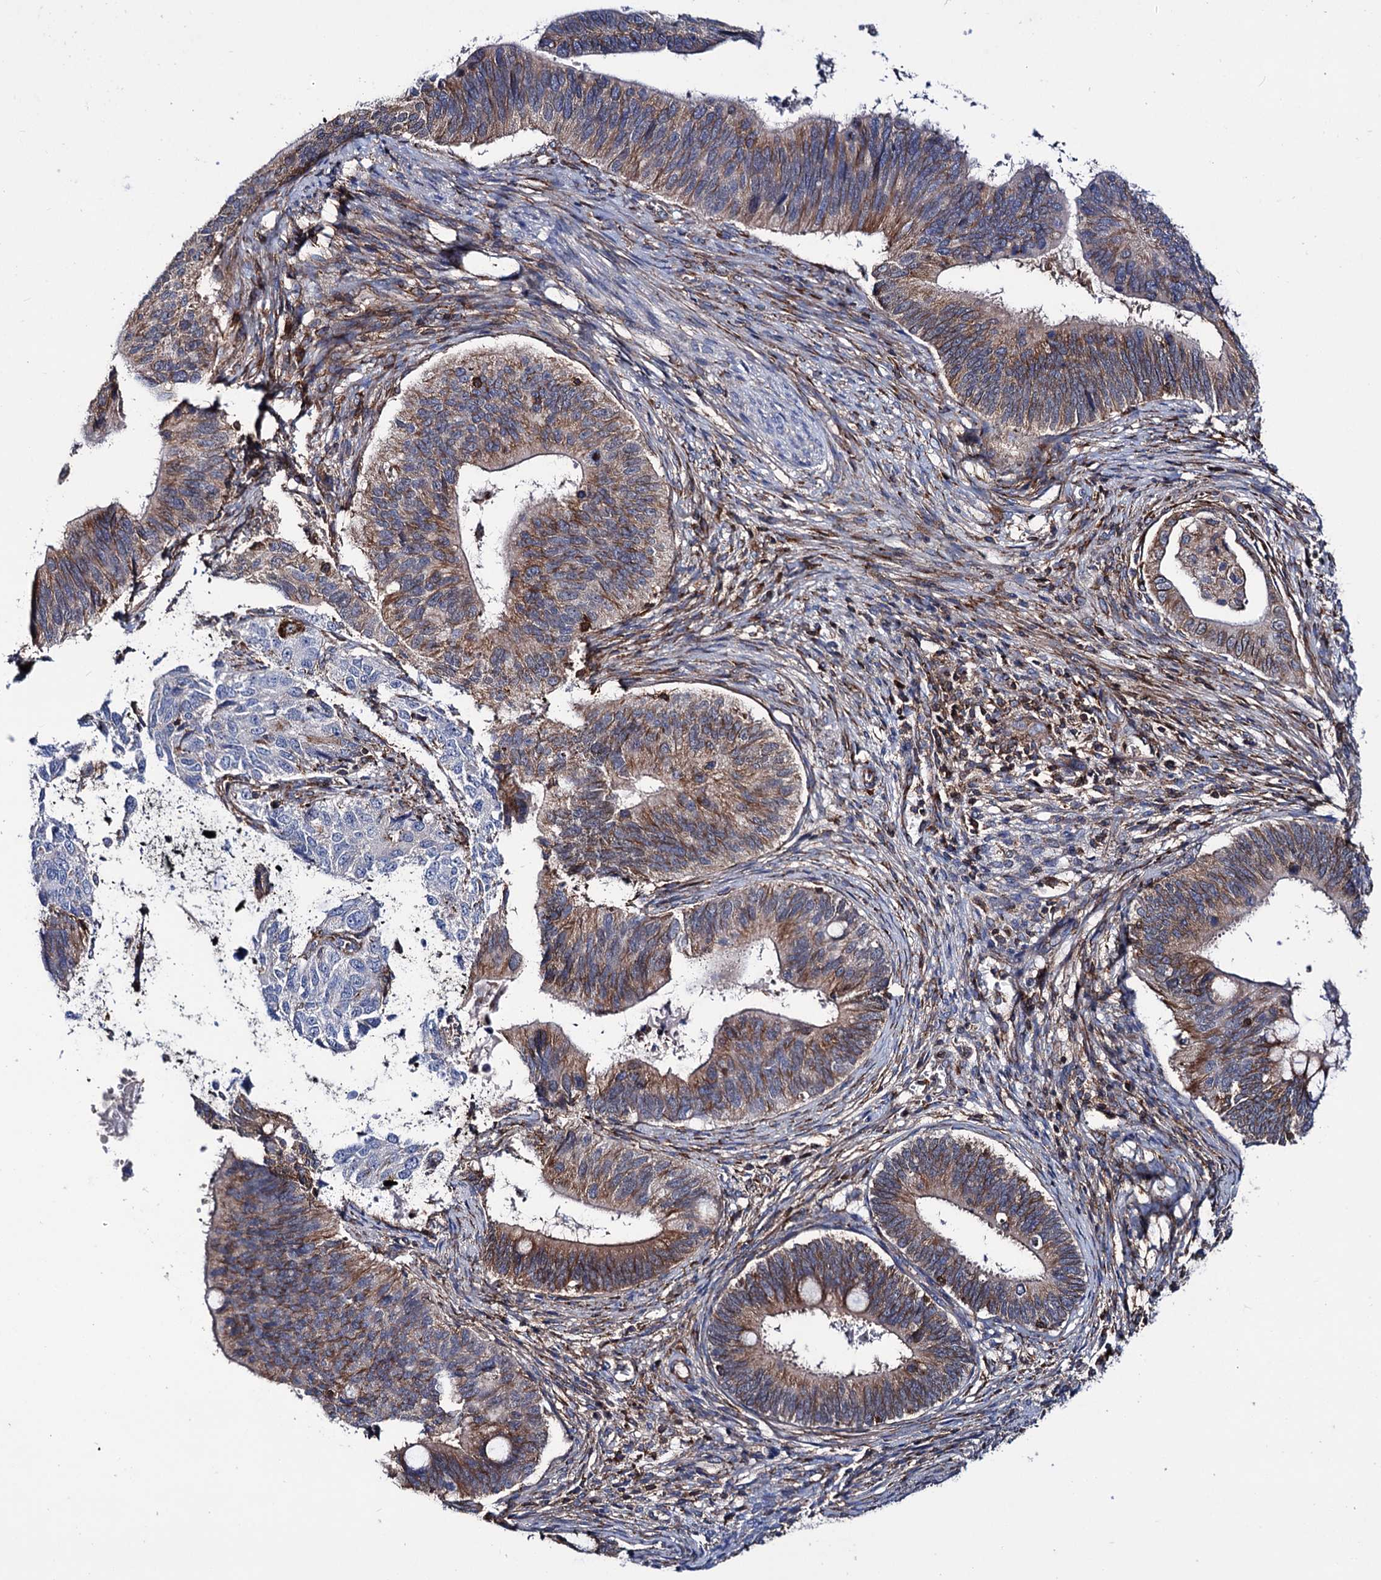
{"staining": {"intensity": "moderate", "quantity": ">75%", "location": "cytoplasmic/membranous"}, "tissue": "cervical cancer", "cell_type": "Tumor cells", "image_type": "cancer", "snomed": [{"axis": "morphology", "description": "Adenocarcinoma, NOS"}, {"axis": "topography", "description": "Cervix"}], "caption": "A micrograph of cervical adenocarcinoma stained for a protein demonstrates moderate cytoplasmic/membranous brown staining in tumor cells.", "gene": "DEF6", "patient": {"sex": "female", "age": 42}}